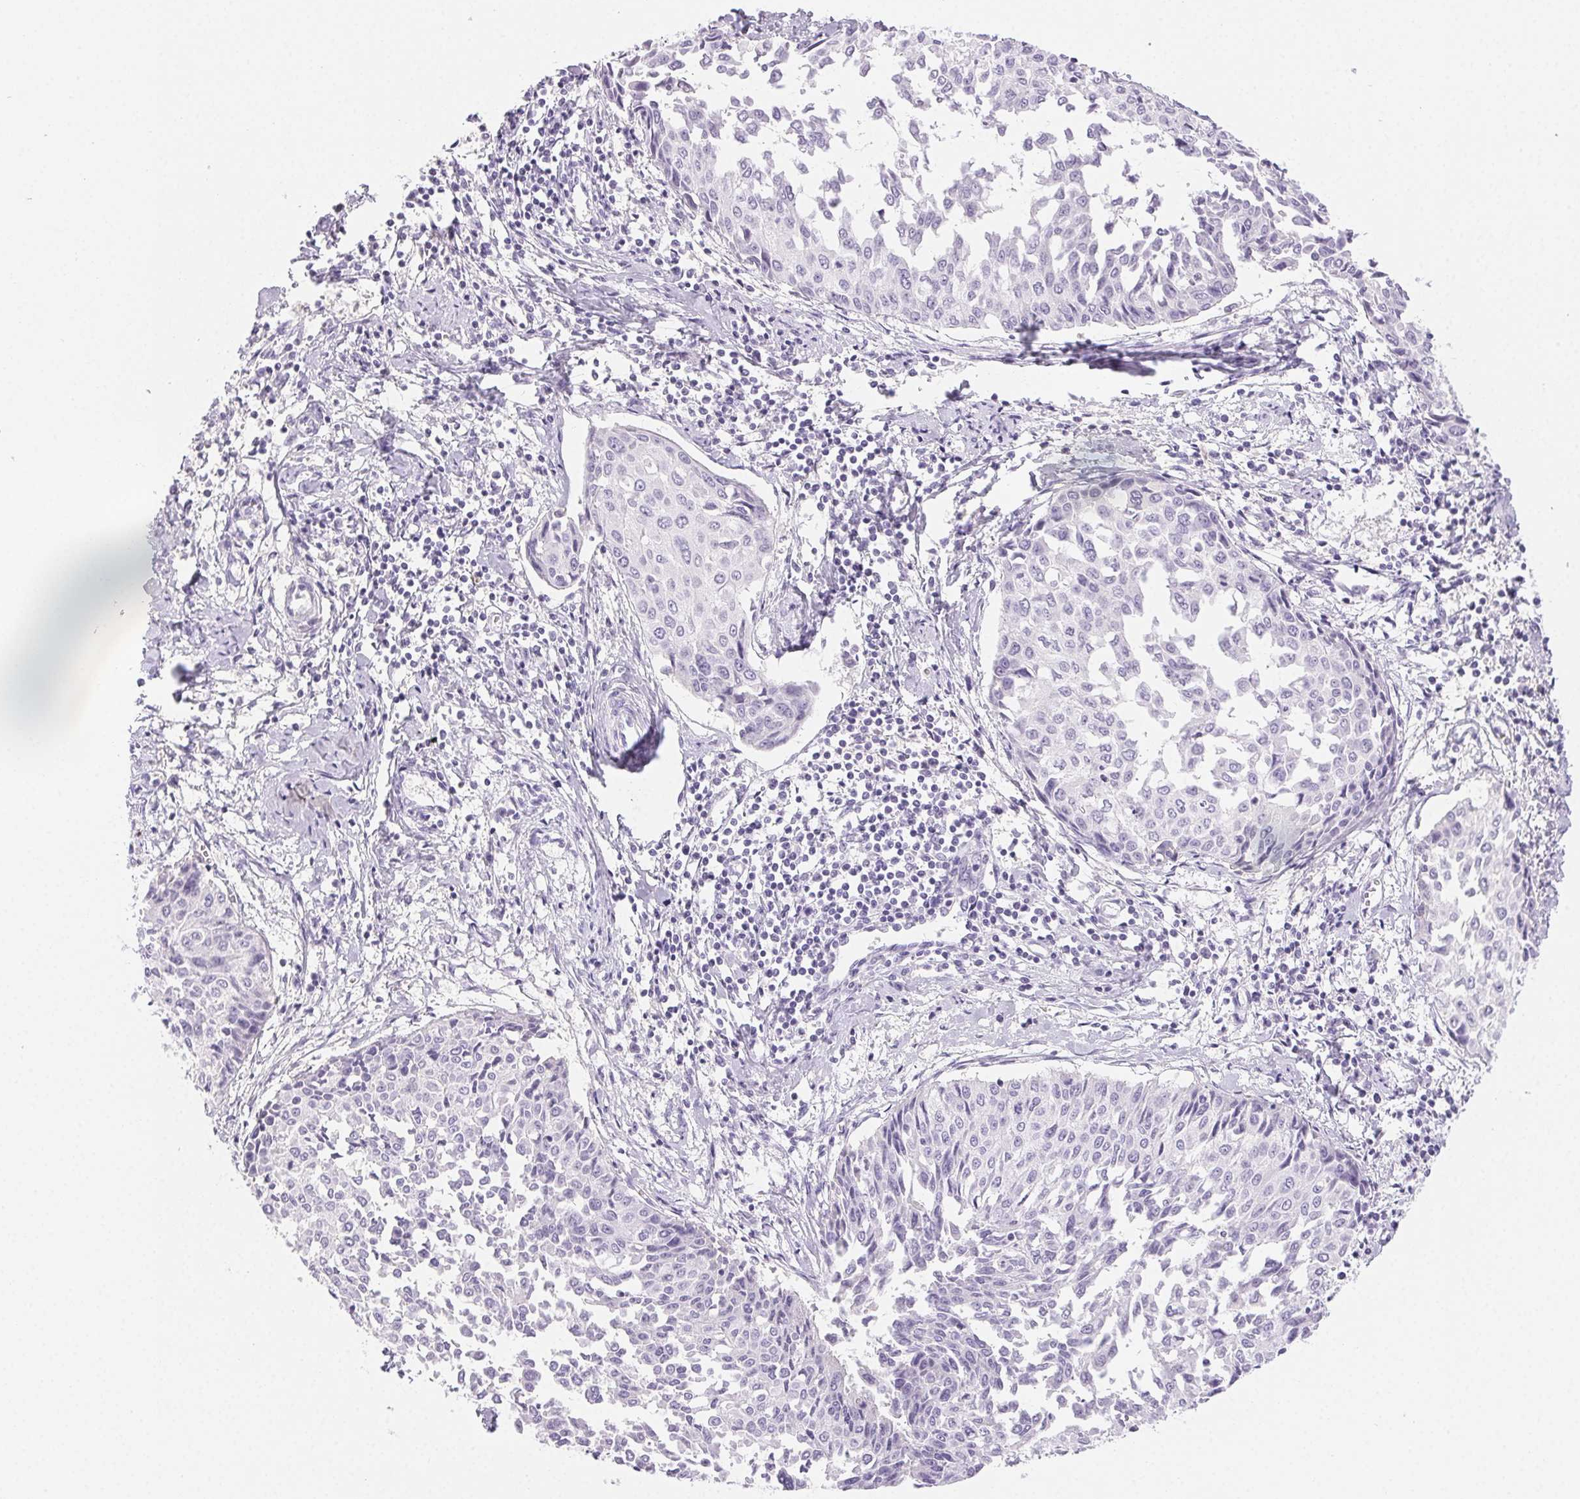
{"staining": {"intensity": "negative", "quantity": "none", "location": "none"}, "tissue": "cervical cancer", "cell_type": "Tumor cells", "image_type": "cancer", "snomed": [{"axis": "morphology", "description": "Squamous cell carcinoma, NOS"}, {"axis": "topography", "description": "Cervix"}], "caption": "Immunohistochemistry (IHC) micrograph of cervical cancer (squamous cell carcinoma) stained for a protein (brown), which exhibits no positivity in tumor cells.", "gene": "PADI4", "patient": {"sex": "female", "age": 50}}